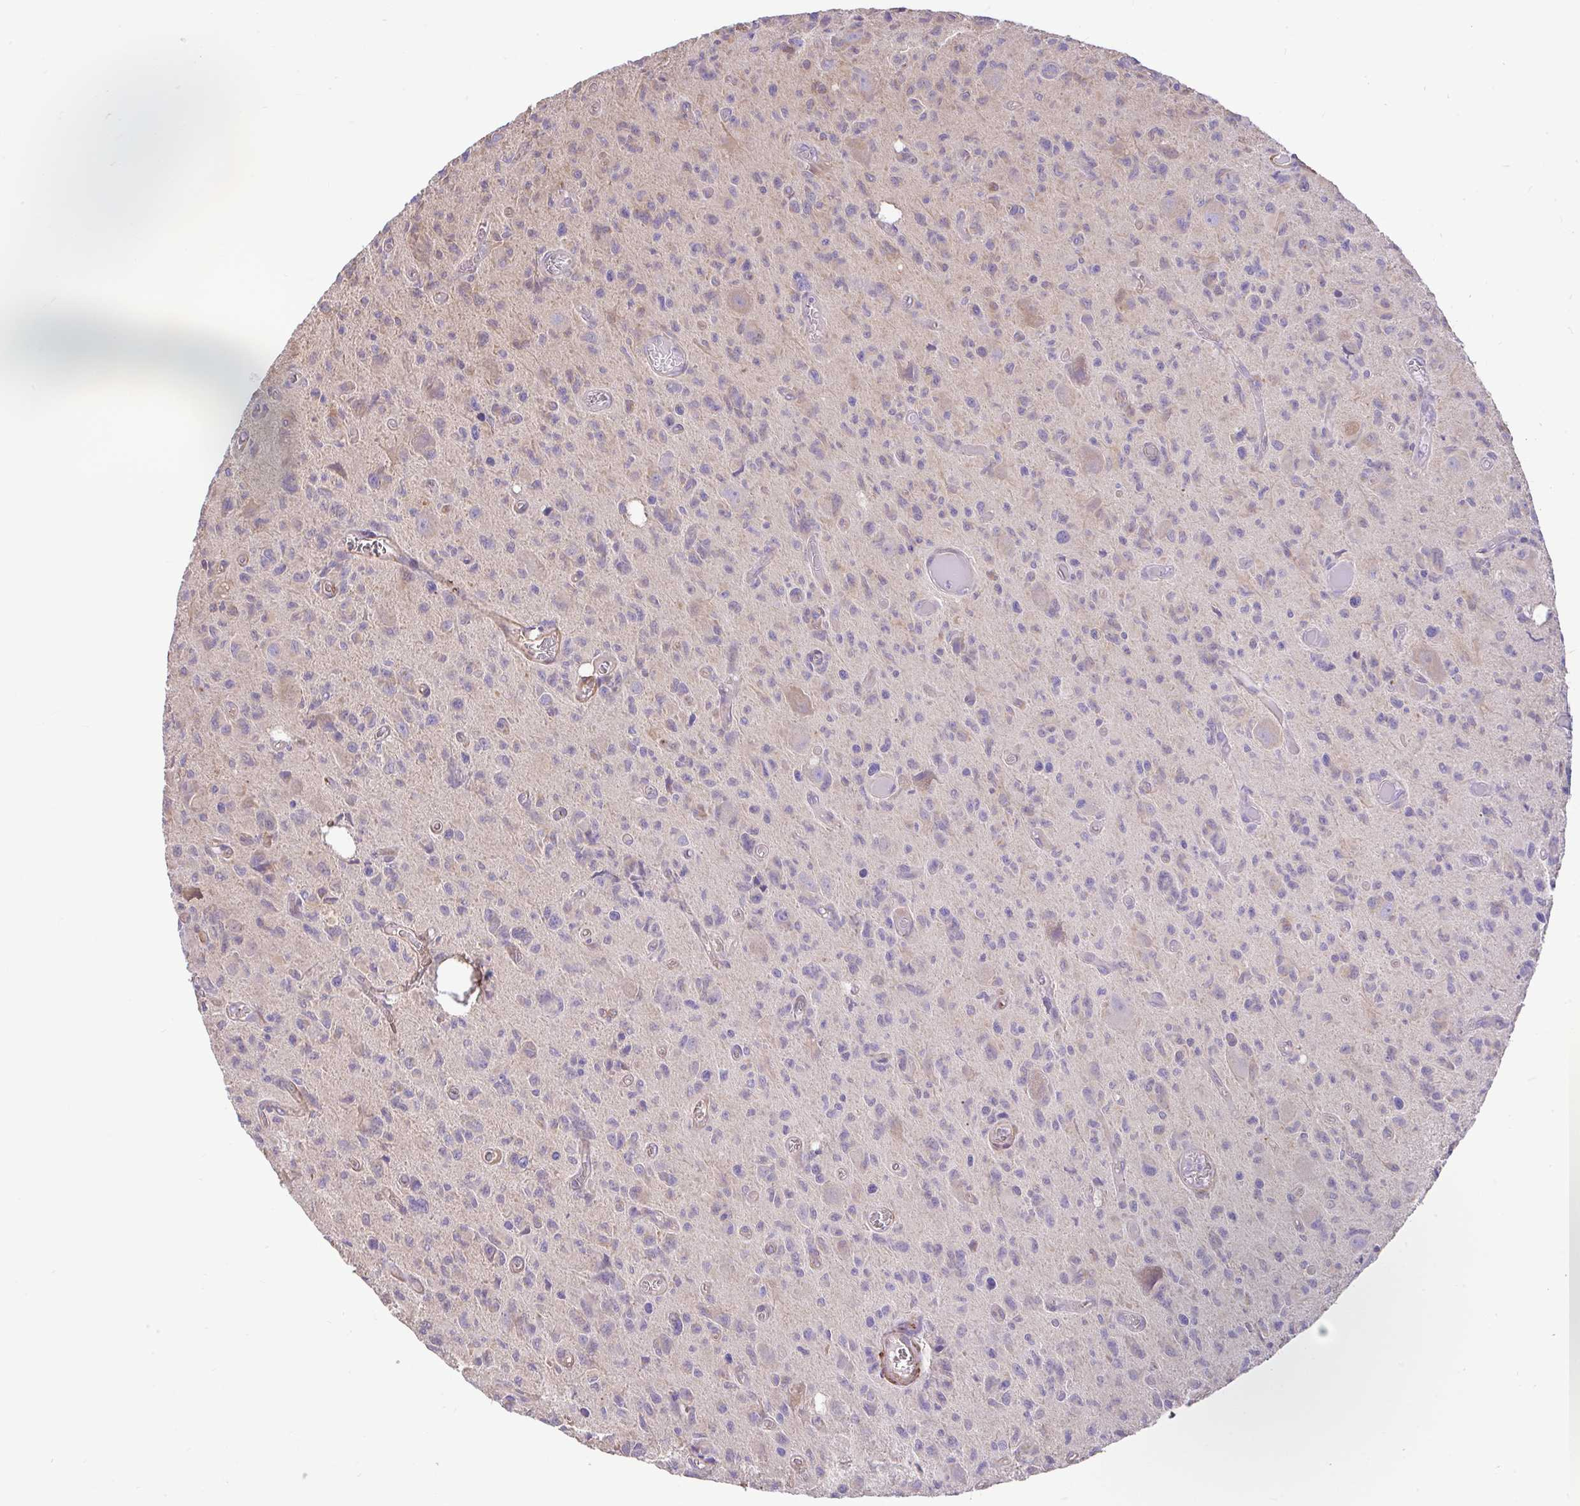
{"staining": {"intensity": "negative", "quantity": "none", "location": "none"}, "tissue": "glioma", "cell_type": "Tumor cells", "image_type": "cancer", "snomed": [{"axis": "morphology", "description": "Glioma, malignant, High grade"}, {"axis": "topography", "description": "Brain"}], "caption": "Immunohistochemistry (IHC) photomicrograph of glioma stained for a protein (brown), which displays no positivity in tumor cells.", "gene": "PTPRK", "patient": {"sex": "male", "age": 76}}